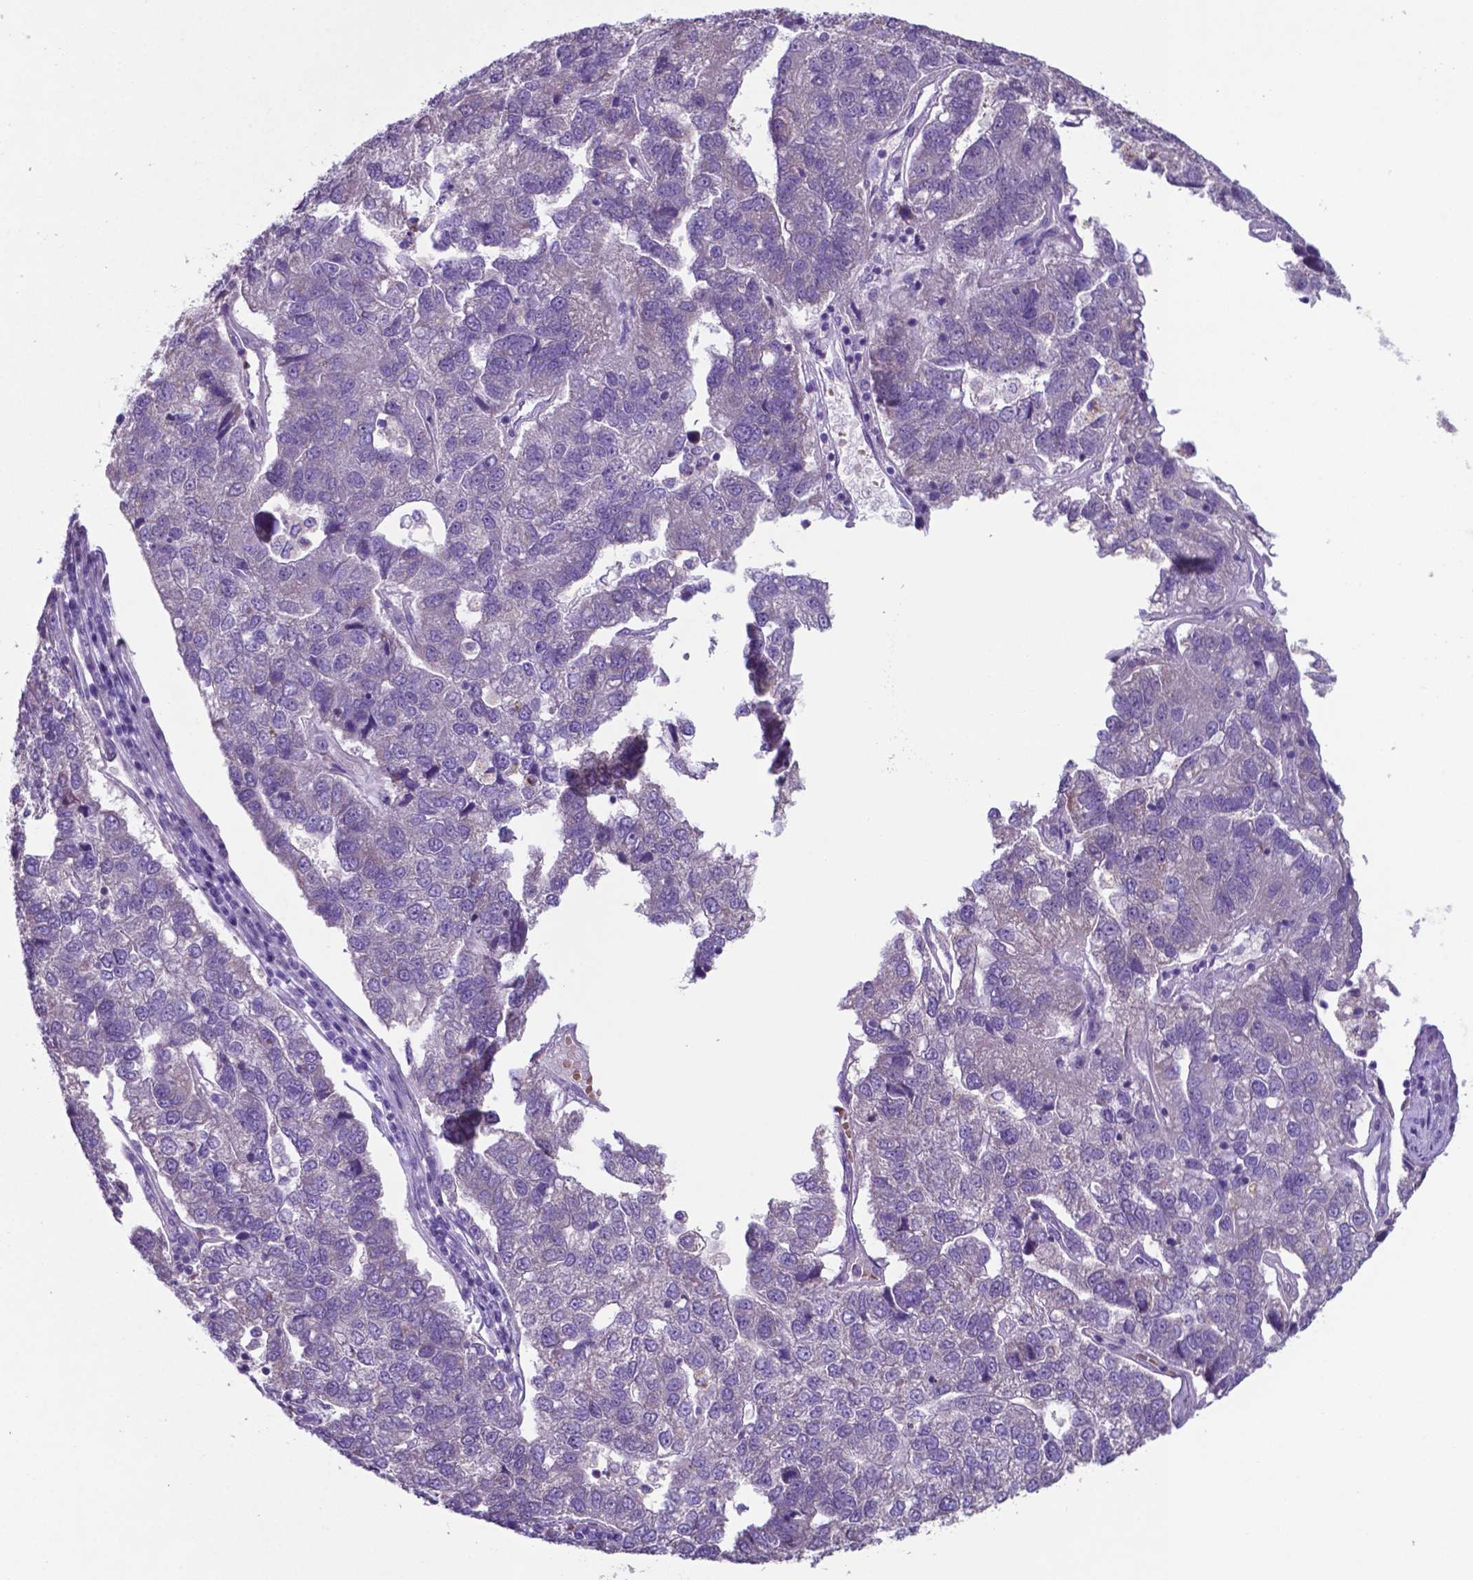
{"staining": {"intensity": "negative", "quantity": "none", "location": "none"}, "tissue": "pancreatic cancer", "cell_type": "Tumor cells", "image_type": "cancer", "snomed": [{"axis": "morphology", "description": "Adenocarcinoma, NOS"}, {"axis": "topography", "description": "Pancreas"}], "caption": "A histopathology image of adenocarcinoma (pancreatic) stained for a protein demonstrates no brown staining in tumor cells.", "gene": "TYRO3", "patient": {"sex": "female", "age": 61}}